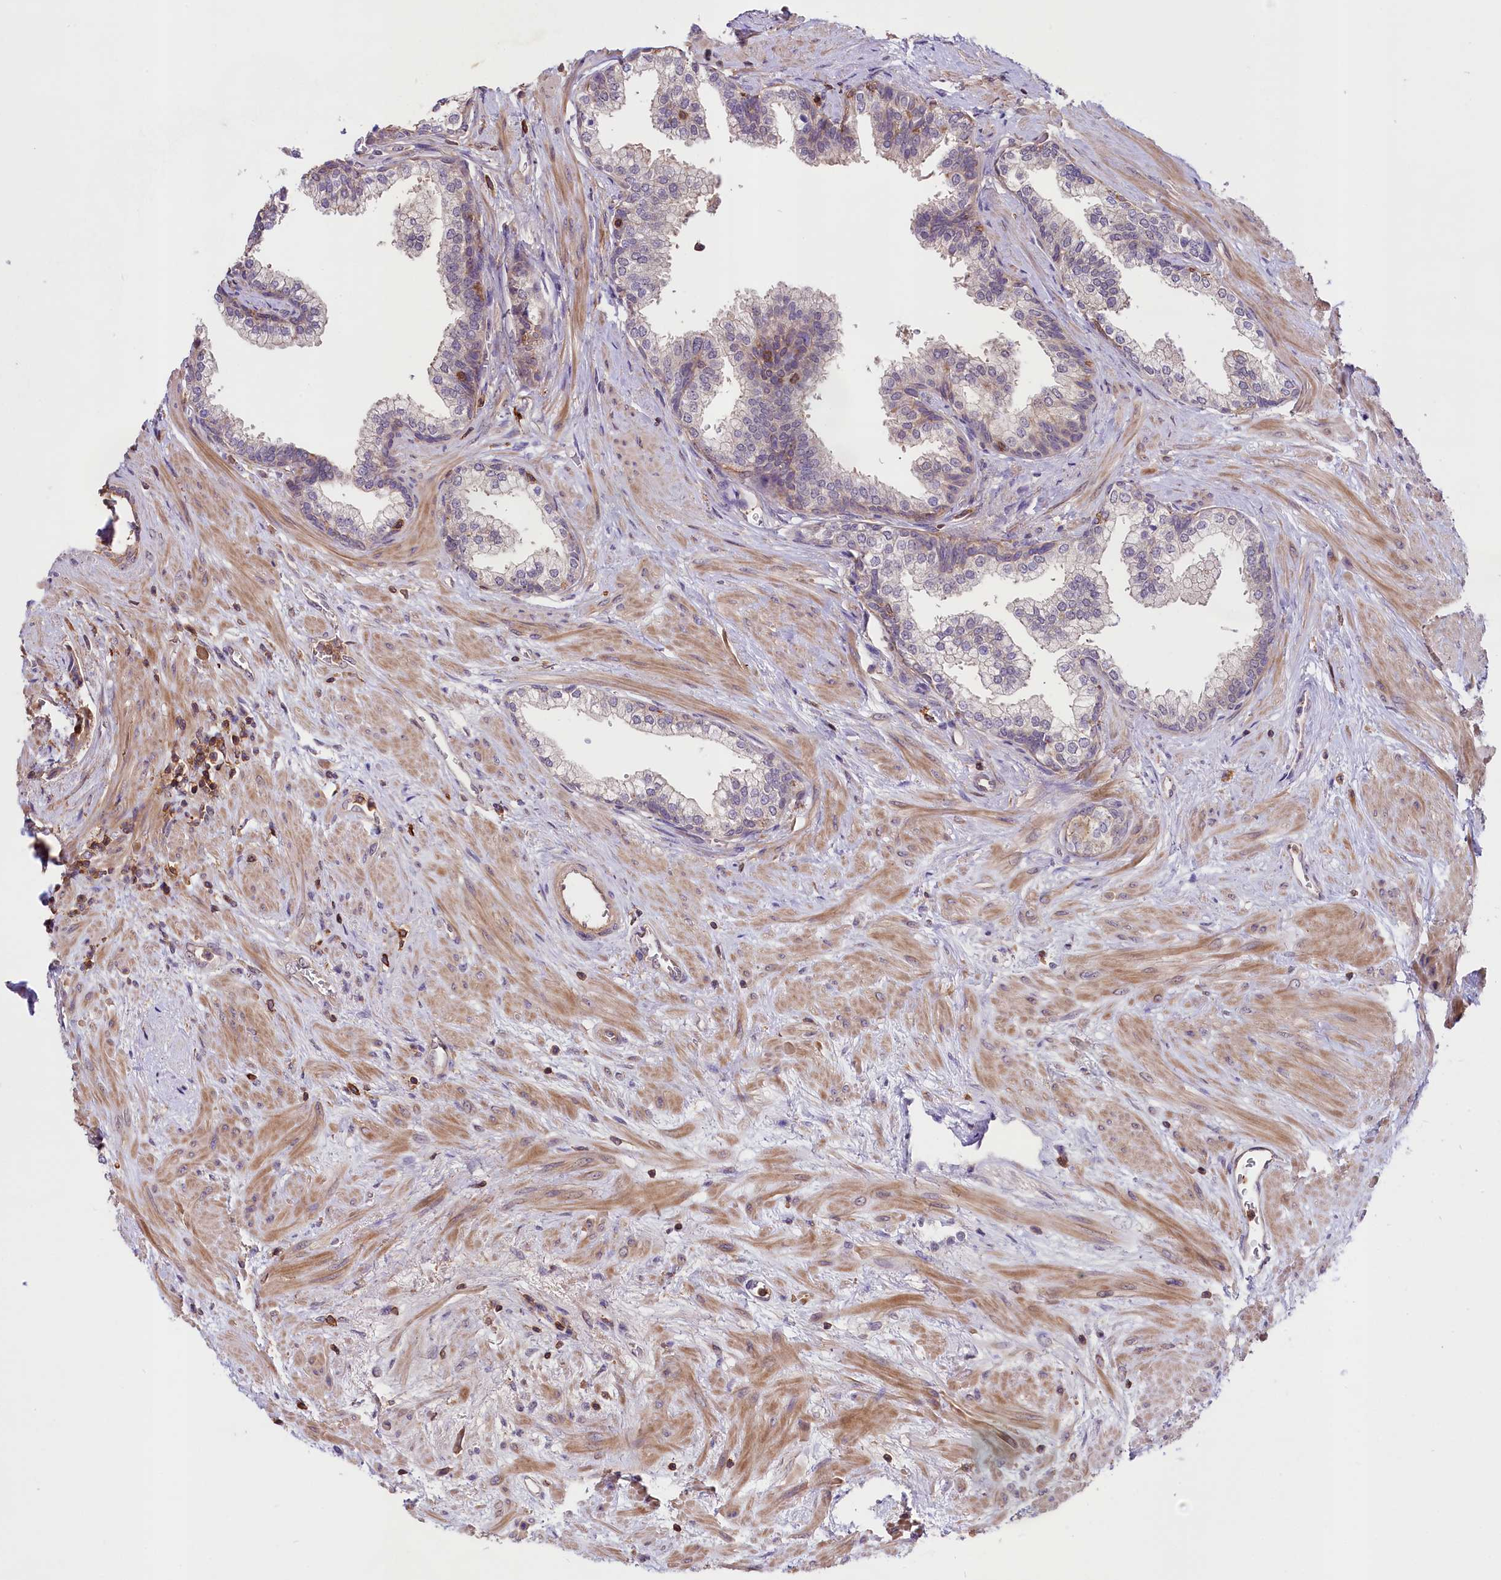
{"staining": {"intensity": "weak", "quantity": "<25%", "location": "cytoplasmic/membranous"}, "tissue": "prostate", "cell_type": "Glandular cells", "image_type": "normal", "snomed": [{"axis": "morphology", "description": "Normal tissue, NOS"}, {"axis": "topography", "description": "Prostate"}], "caption": "Immunohistochemistry micrograph of normal prostate stained for a protein (brown), which exhibits no positivity in glandular cells. Nuclei are stained in blue.", "gene": "SKIDA1", "patient": {"sex": "male", "age": 57}}